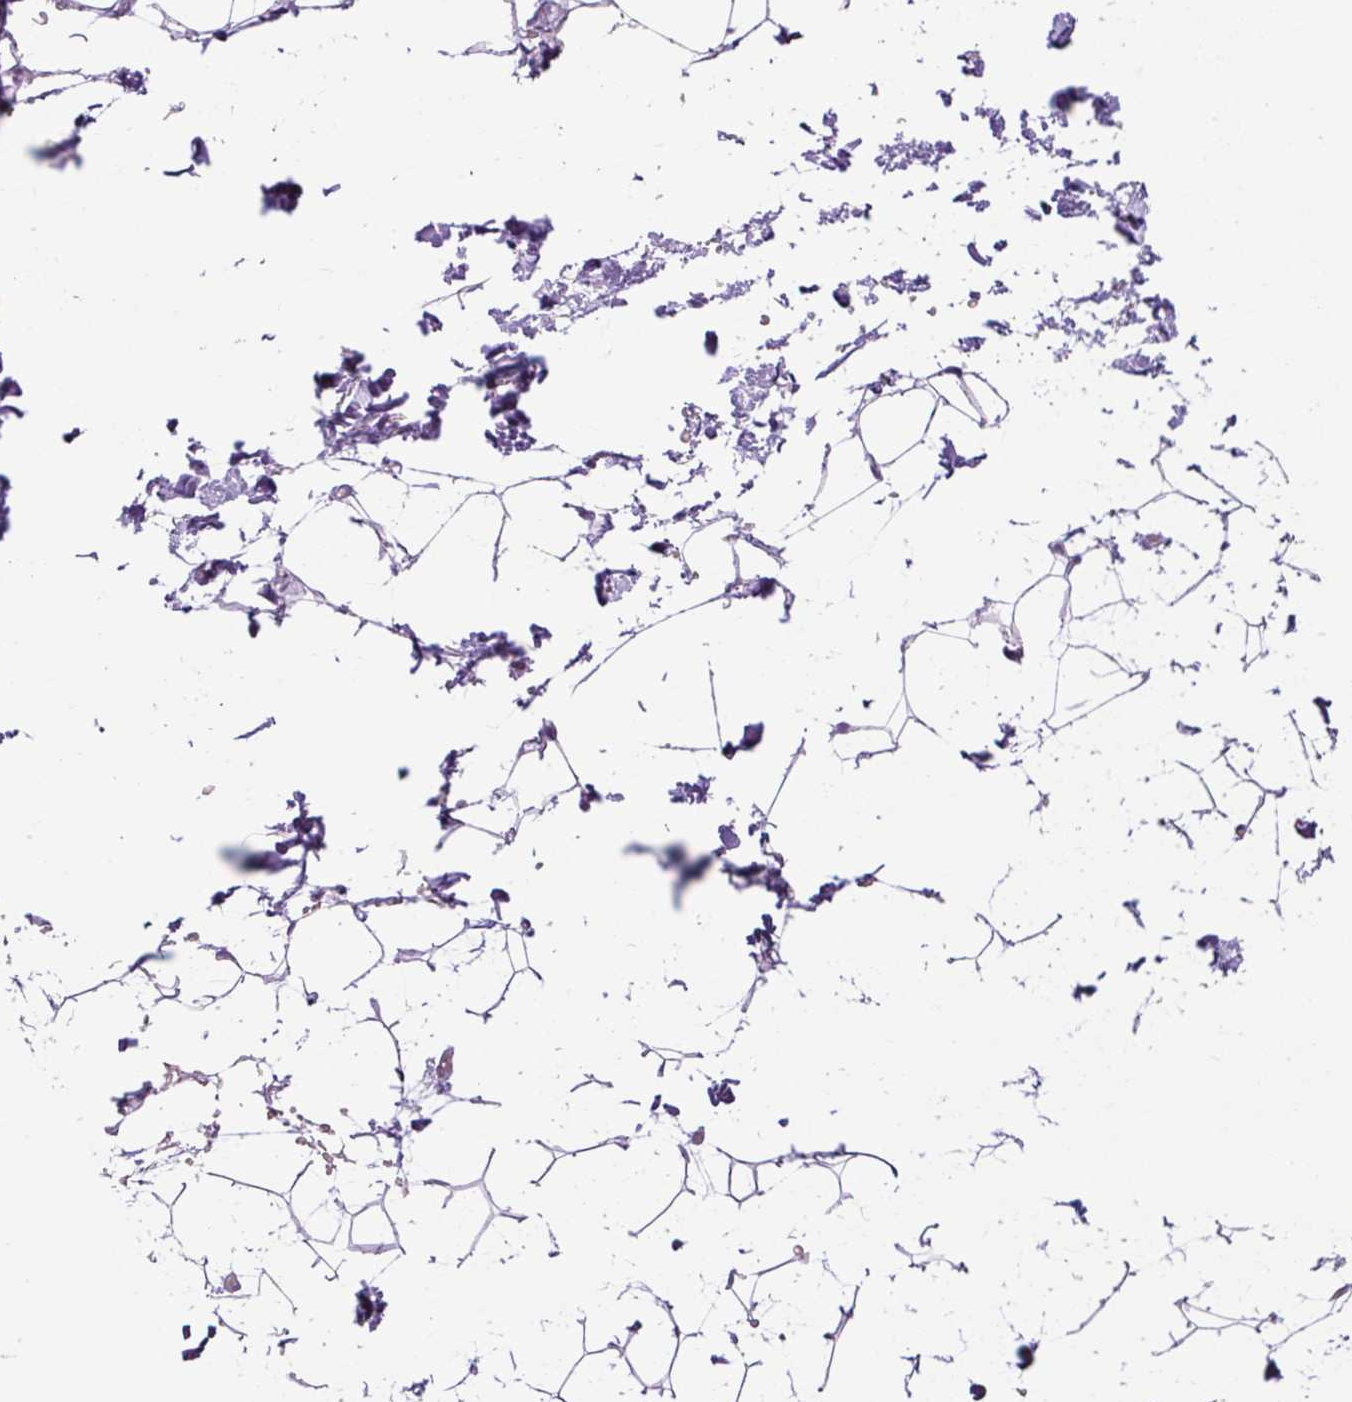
{"staining": {"intensity": "negative", "quantity": "none", "location": "none"}, "tissue": "adipose tissue", "cell_type": "Adipocytes", "image_type": "normal", "snomed": [{"axis": "morphology", "description": "Normal tissue, NOS"}, {"axis": "topography", "description": "Skin"}, {"axis": "topography", "description": "Peripheral nerve tissue"}], "caption": "This is an IHC micrograph of normal human adipose tissue. There is no staining in adipocytes.", "gene": "OGDHL", "patient": {"sex": "female", "age": 56}}